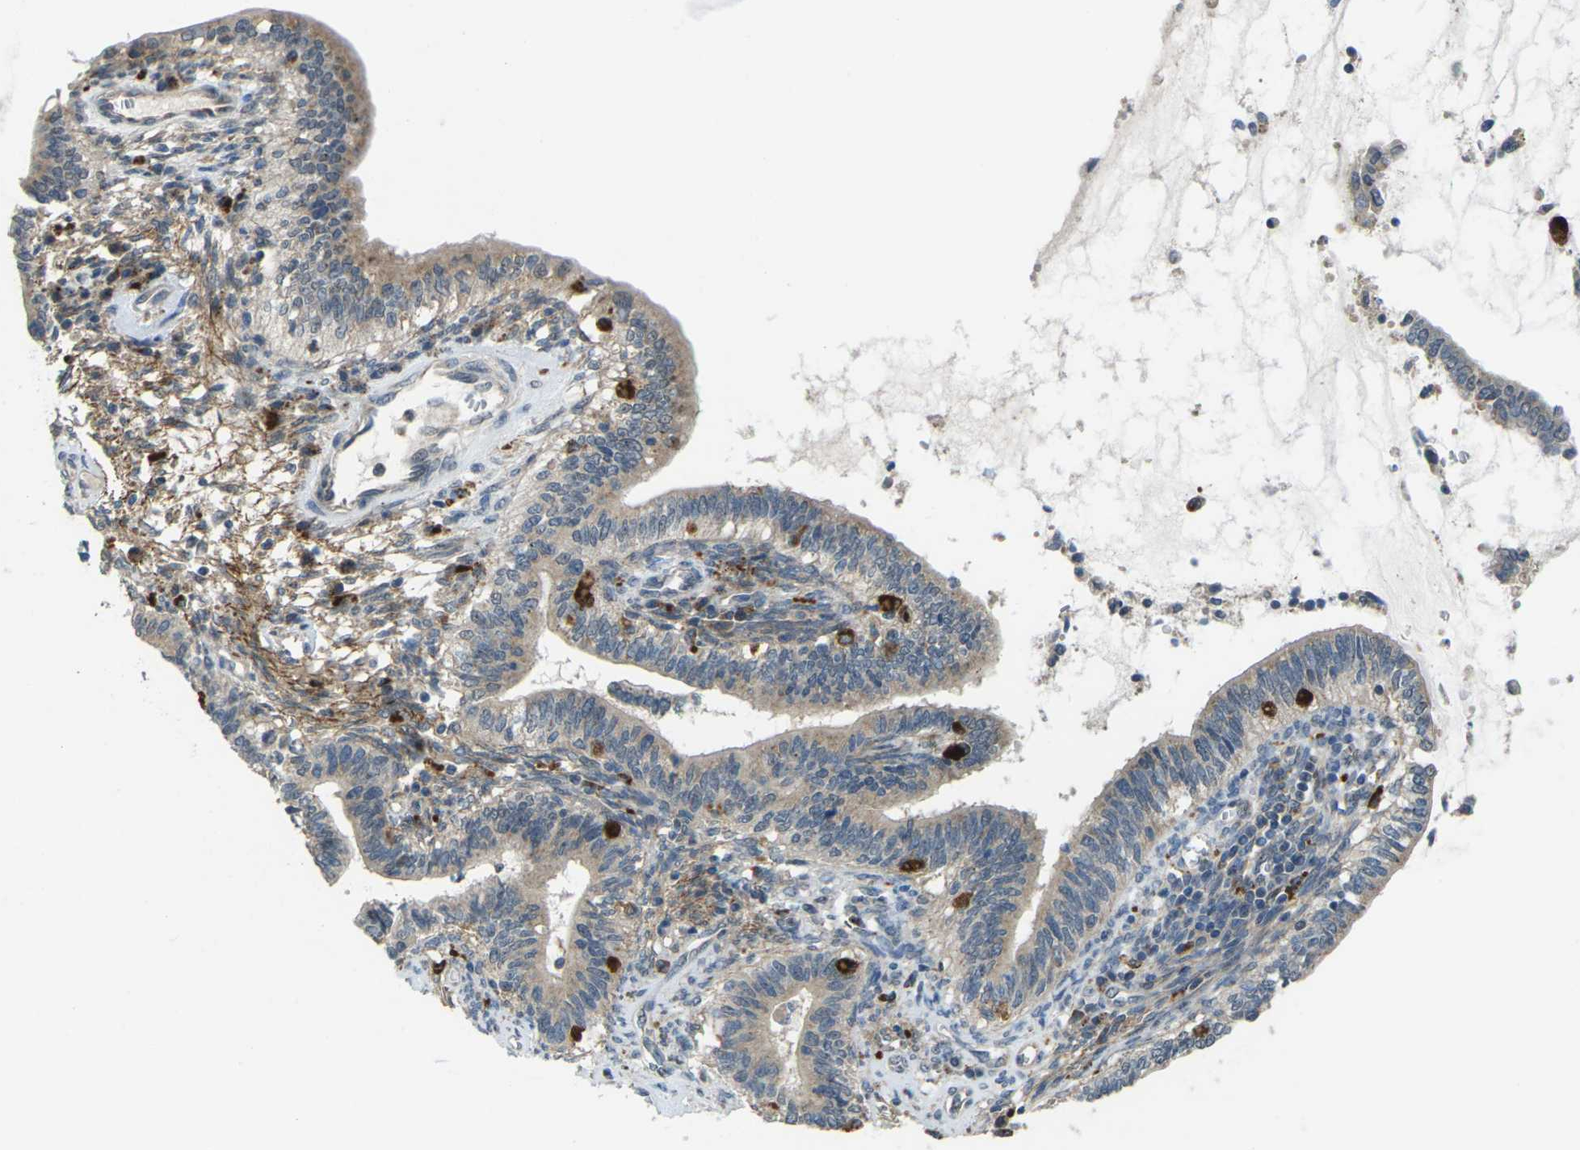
{"staining": {"intensity": "weak", "quantity": "25%-75%", "location": "cytoplasmic/membranous"}, "tissue": "cervical cancer", "cell_type": "Tumor cells", "image_type": "cancer", "snomed": [{"axis": "morphology", "description": "Adenocarcinoma, NOS"}, {"axis": "topography", "description": "Cervix"}], "caption": "Weak cytoplasmic/membranous positivity is present in approximately 25%-75% of tumor cells in cervical cancer (adenocarcinoma).", "gene": "SLC31A2", "patient": {"sex": "female", "age": 44}}